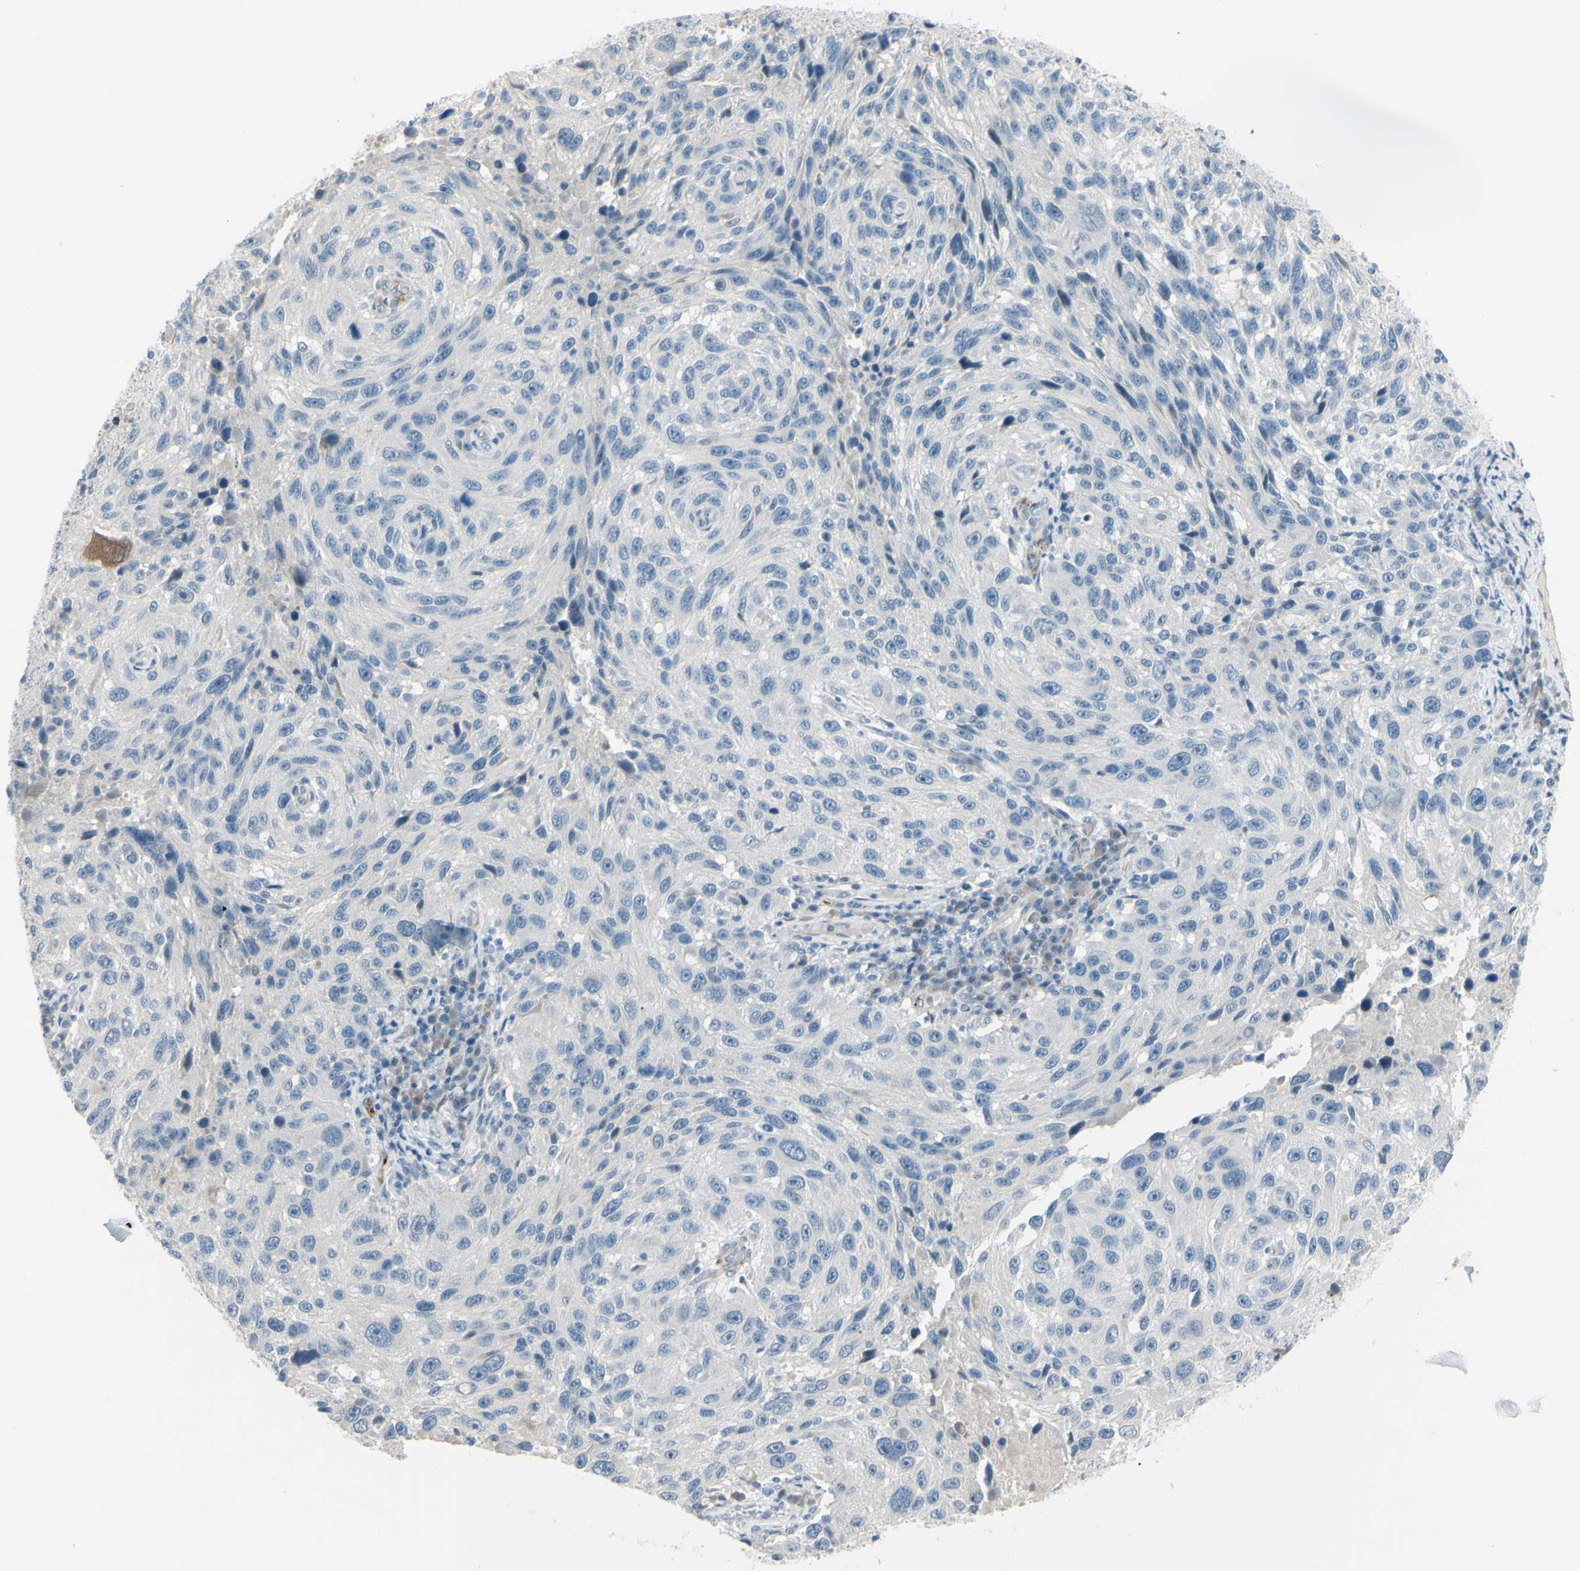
{"staining": {"intensity": "negative", "quantity": "none", "location": "none"}, "tissue": "melanoma", "cell_type": "Tumor cells", "image_type": "cancer", "snomed": [{"axis": "morphology", "description": "Malignant melanoma, NOS"}, {"axis": "topography", "description": "Skin"}], "caption": "The histopathology image exhibits no significant positivity in tumor cells of malignant melanoma.", "gene": "GPR34", "patient": {"sex": "male", "age": 53}}